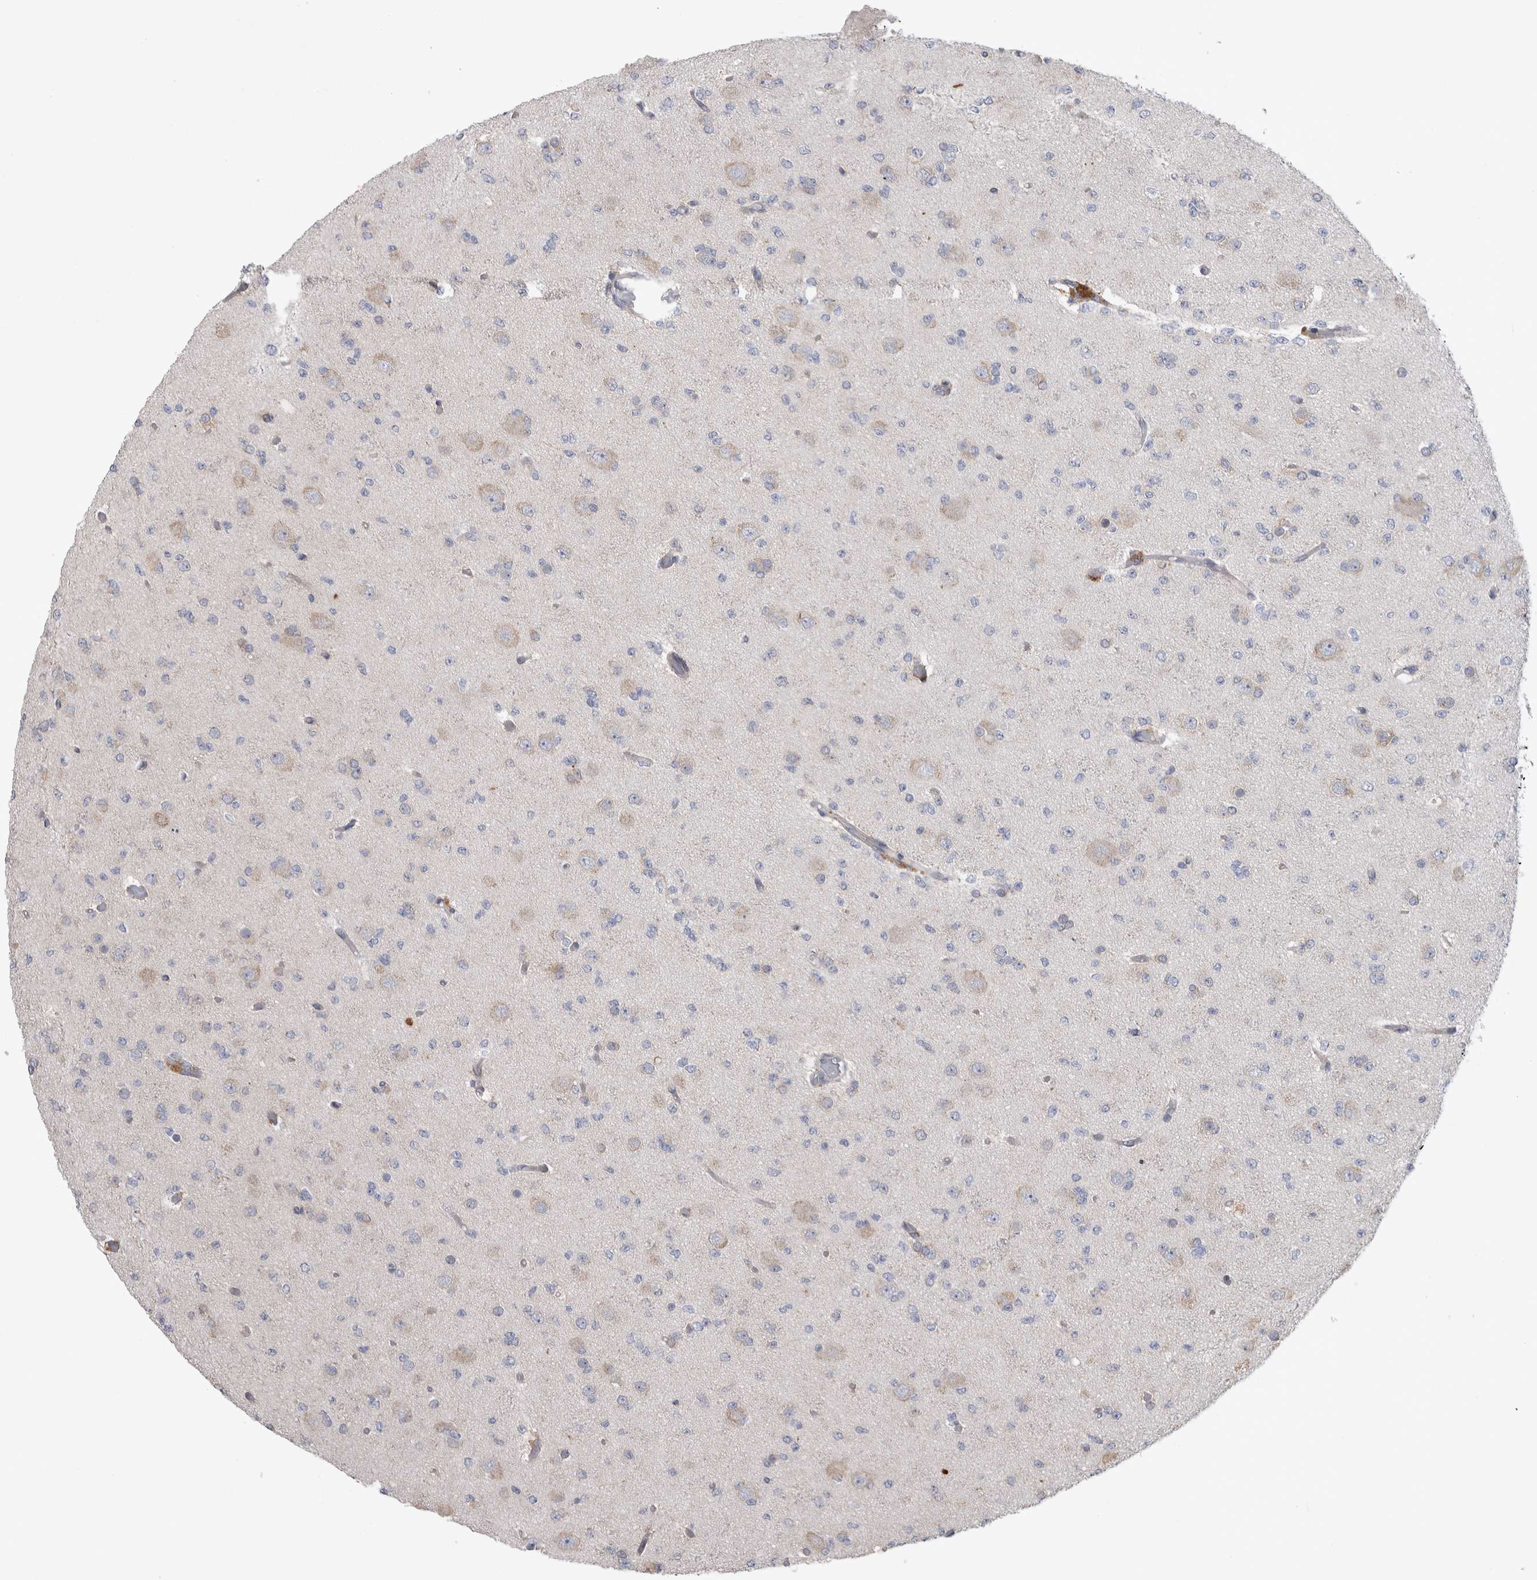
{"staining": {"intensity": "weak", "quantity": "25%-75%", "location": "cytoplasmic/membranous"}, "tissue": "glioma", "cell_type": "Tumor cells", "image_type": "cancer", "snomed": [{"axis": "morphology", "description": "Glioma, malignant, Low grade"}, {"axis": "topography", "description": "Brain"}], "caption": "The micrograph demonstrates a brown stain indicating the presence of a protein in the cytoplasmic/membranous of tumor cells in glioma. The staining is performed using DAB (3,3'-diaminobenzidine) brown chromogen to label protein expression. The nuclei are counter-stained blue using hematoxylin.", "gene": "IBTK", "patient": {"sex": "female", "age": 22}}